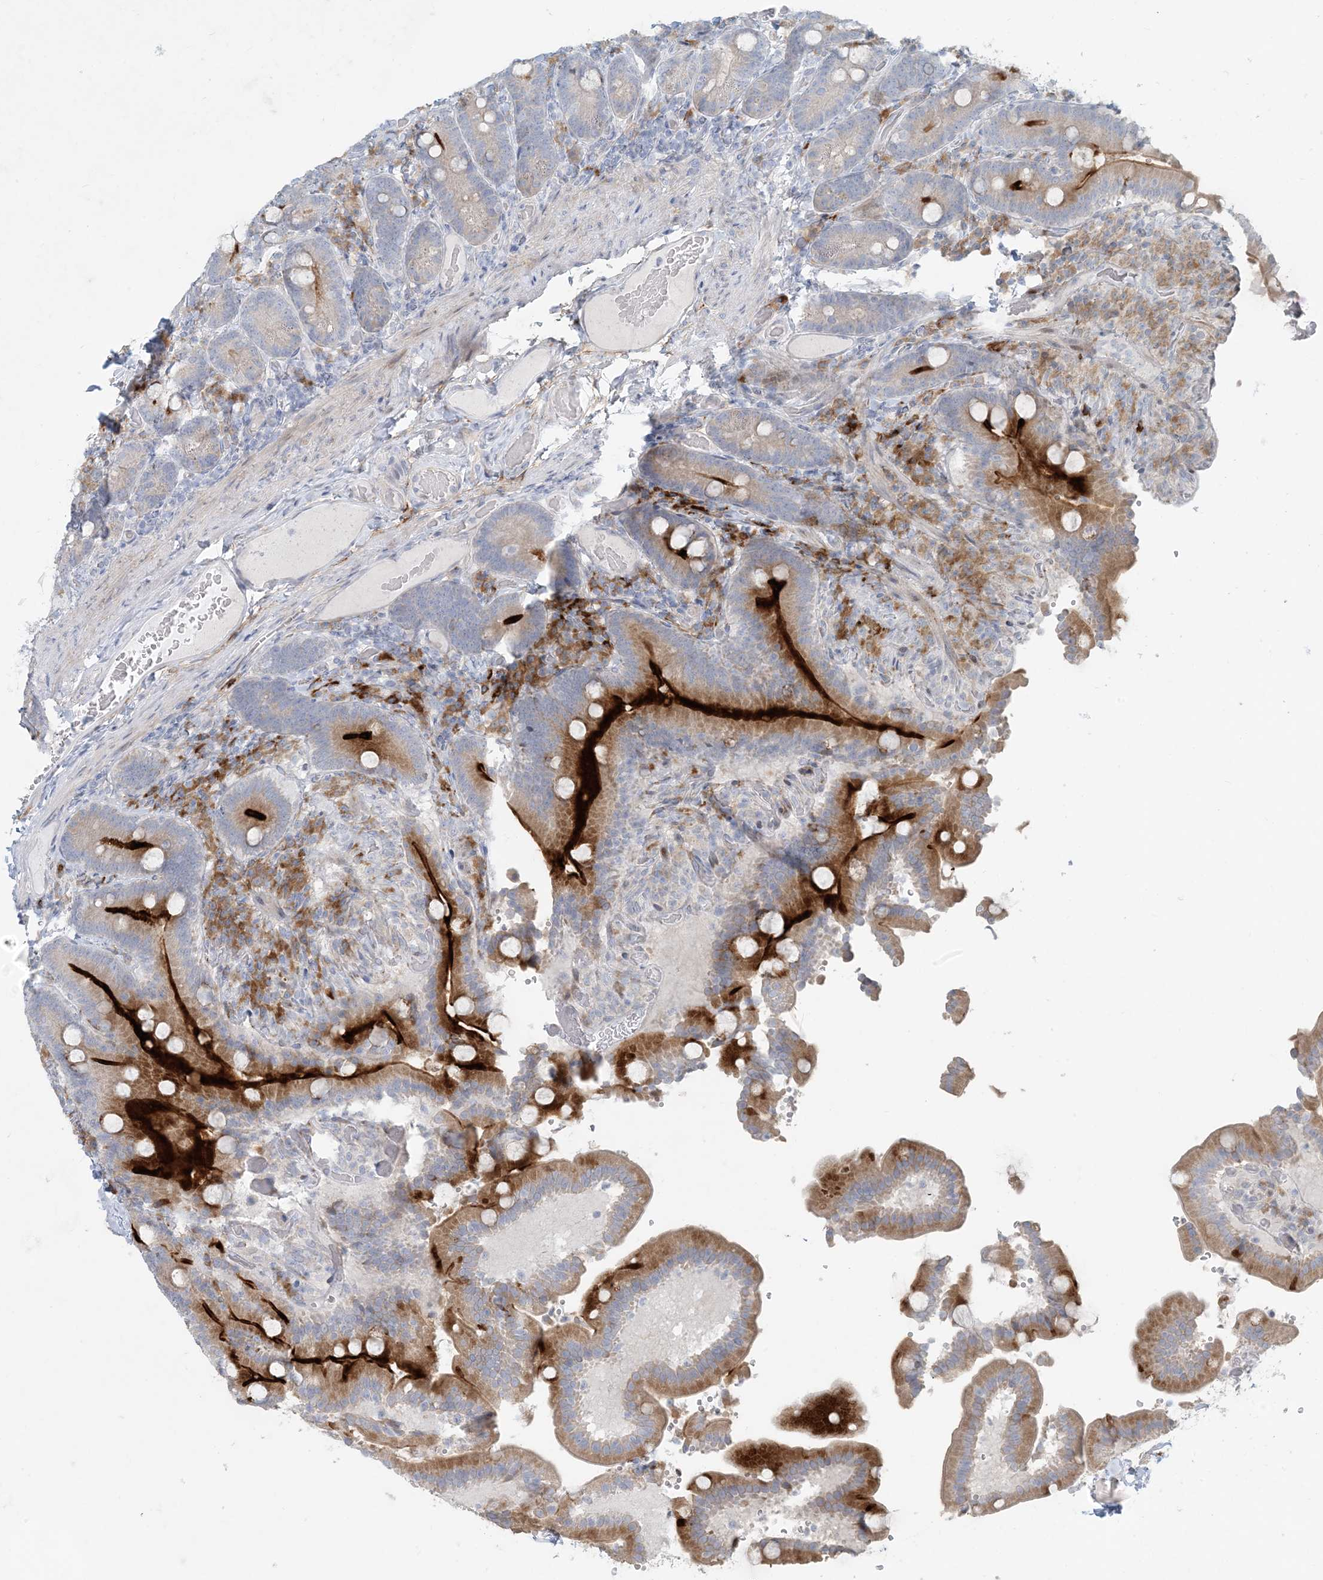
{"staining": {"intensity": "strong", "quantity": "25%-75%", "location": "cytoplasmic/membranous"}, "tissue": "duodenum", "cell_type": "Glandular cells", "image_type": "normal", "snomed": [{"axis": "morphology", "description": "Normal tissue, NOS"}, {"axis": "topography", "description": "Duodenum"}], "caption": "A histopathology image showing strong cytoplasmic/membranous expression in approximately 25%-75% of glandular cells in benign duodenum, as visualized by brown immunohistochemical staining.", "gene": "ZNF385D", "patient": {"sex": "female", "age": 62}}